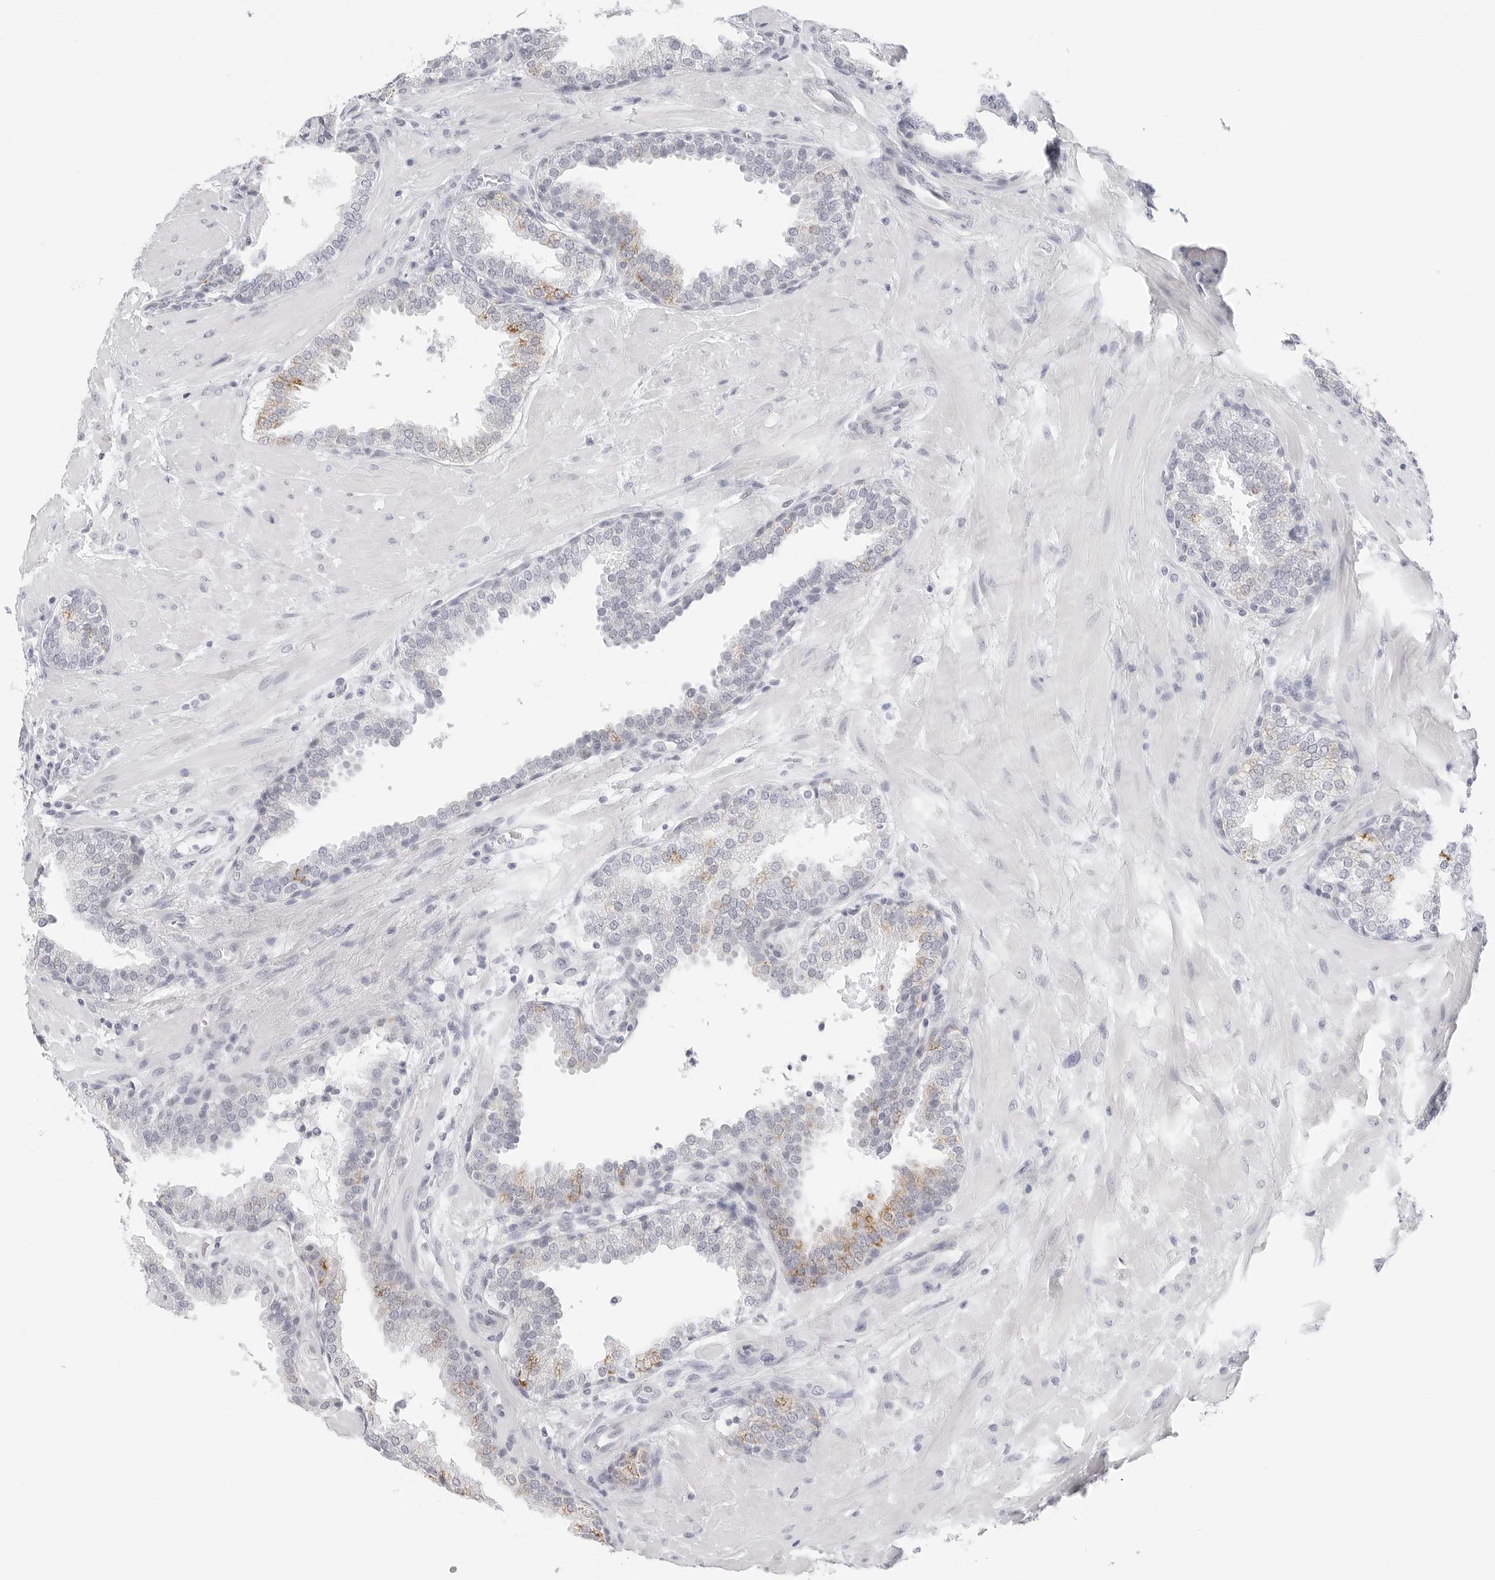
{"staining": {"intensity": "weak", "quantity": "<25%", "location": "cytoplasmic/membranous"}, "tissue": "prostate", "cell_type": "Glandular cells", "image_type": "normal", "snomed": [{"axis": "morphology", "description": "Normal tissue, NOS"}, {"axis": "topography", "description": "Prostate"}], "caption": "Immunohistochemistry image of unremarkable human prostate stained for a protein (brown), which demonstrates no staining in glandular cells.", "gene": "HMGCS2", "patient": {"sex": "male", "age": 51}}